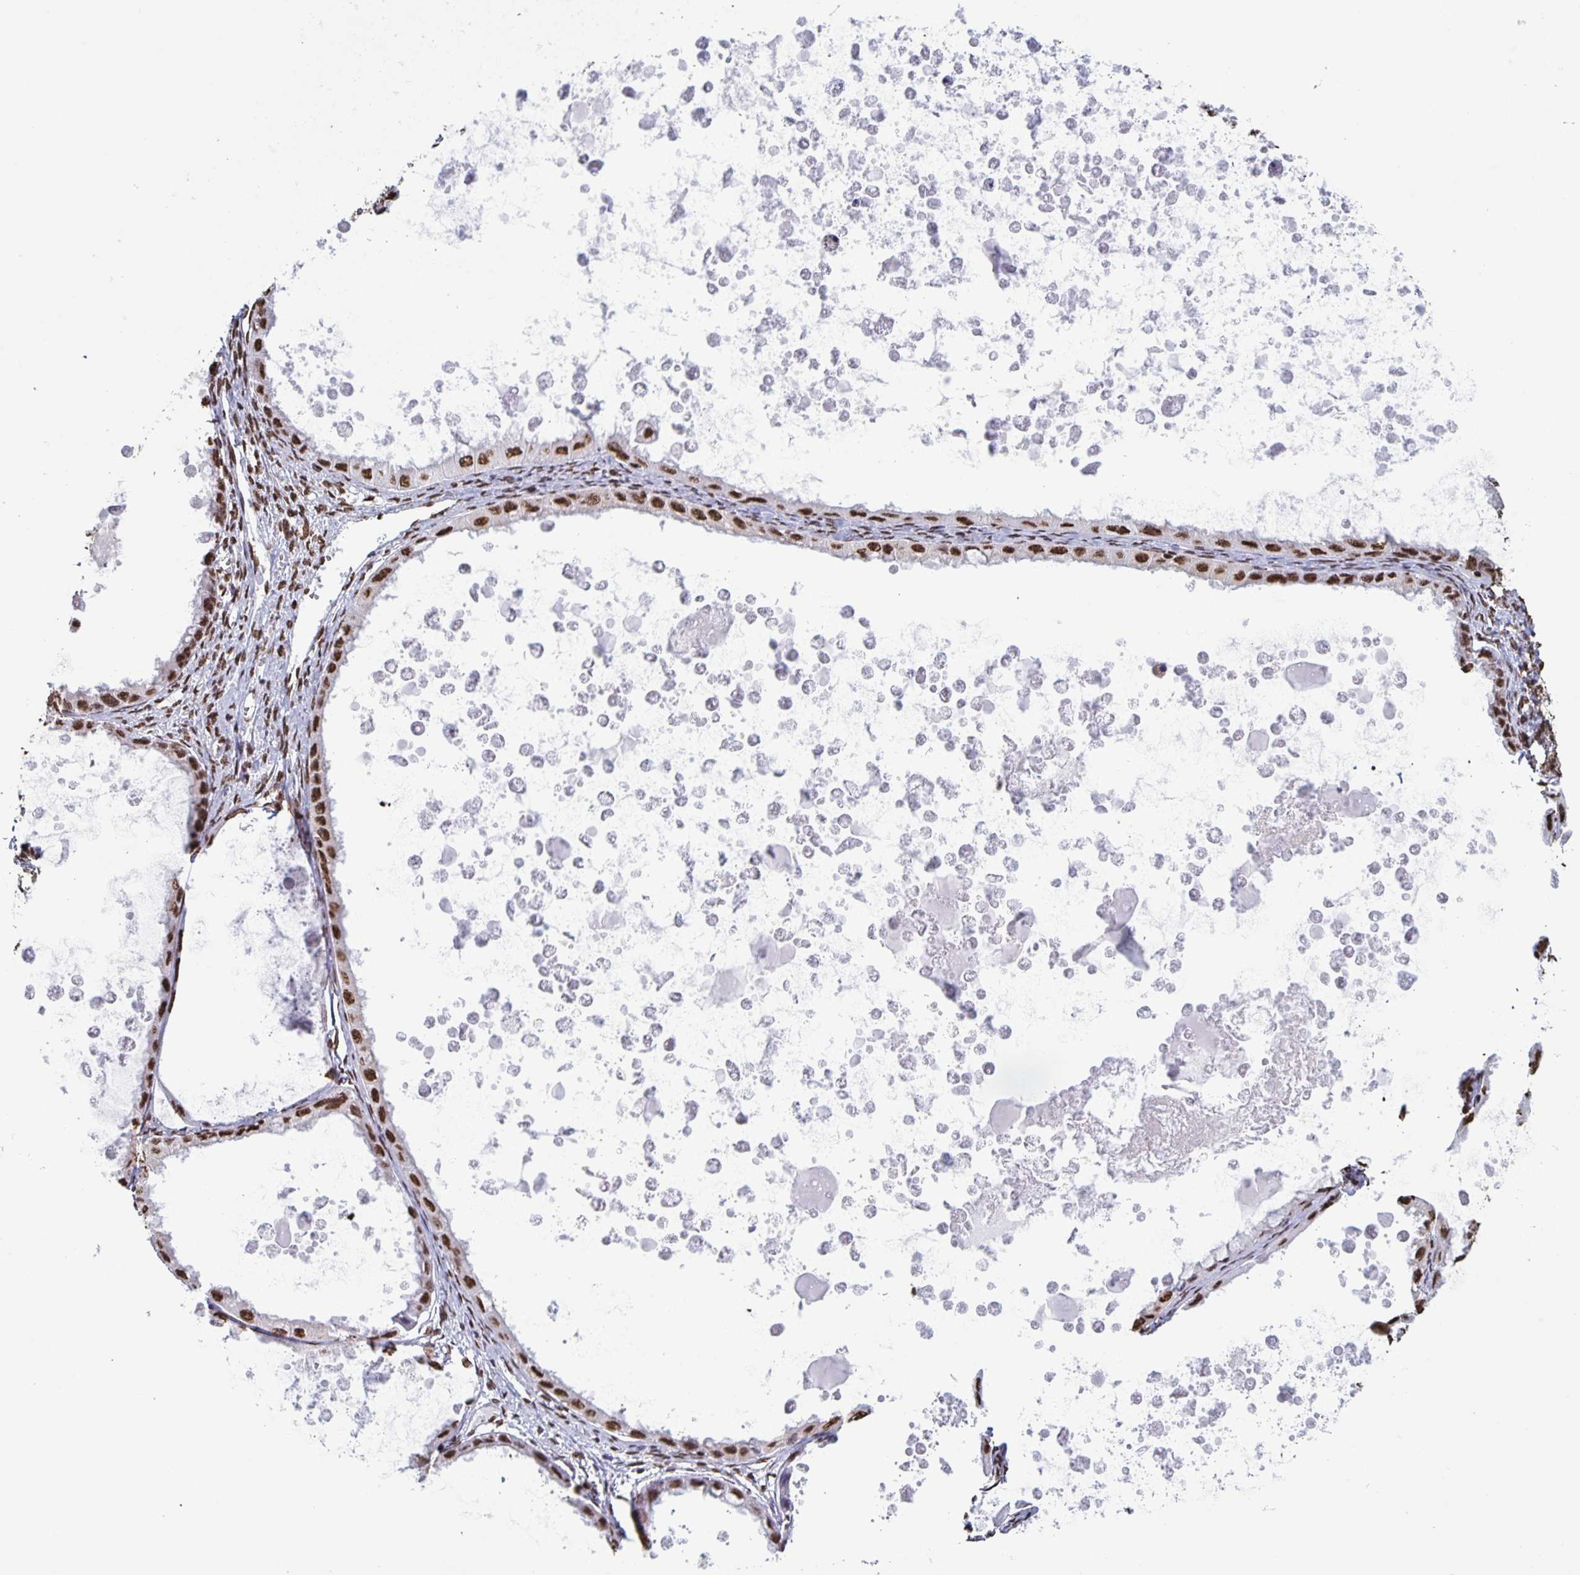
{"staining": {"intensity": "moderate", "quantity": ">75%", "location": "nuclear"}, "tissue": "ovarian cancer", "cell_type": "Tumor cells", "image_type": "cancer", "snomed": [{"axis": "morphology", "description": "Cystadenocarcinoma, mucinous, NOS"}, {"axis": "topography", "description": "Ovary"}], "caption": "DAB (3,3'-diaminobenzidine) immunohistochemical staining of mucinous cystadenocarcinoma (ovarian) shows moderate nuclear protein expression in approximately >75% of tumor cells.", "gene": "DUT", "patient": {"sex": "female", "age": 64}}